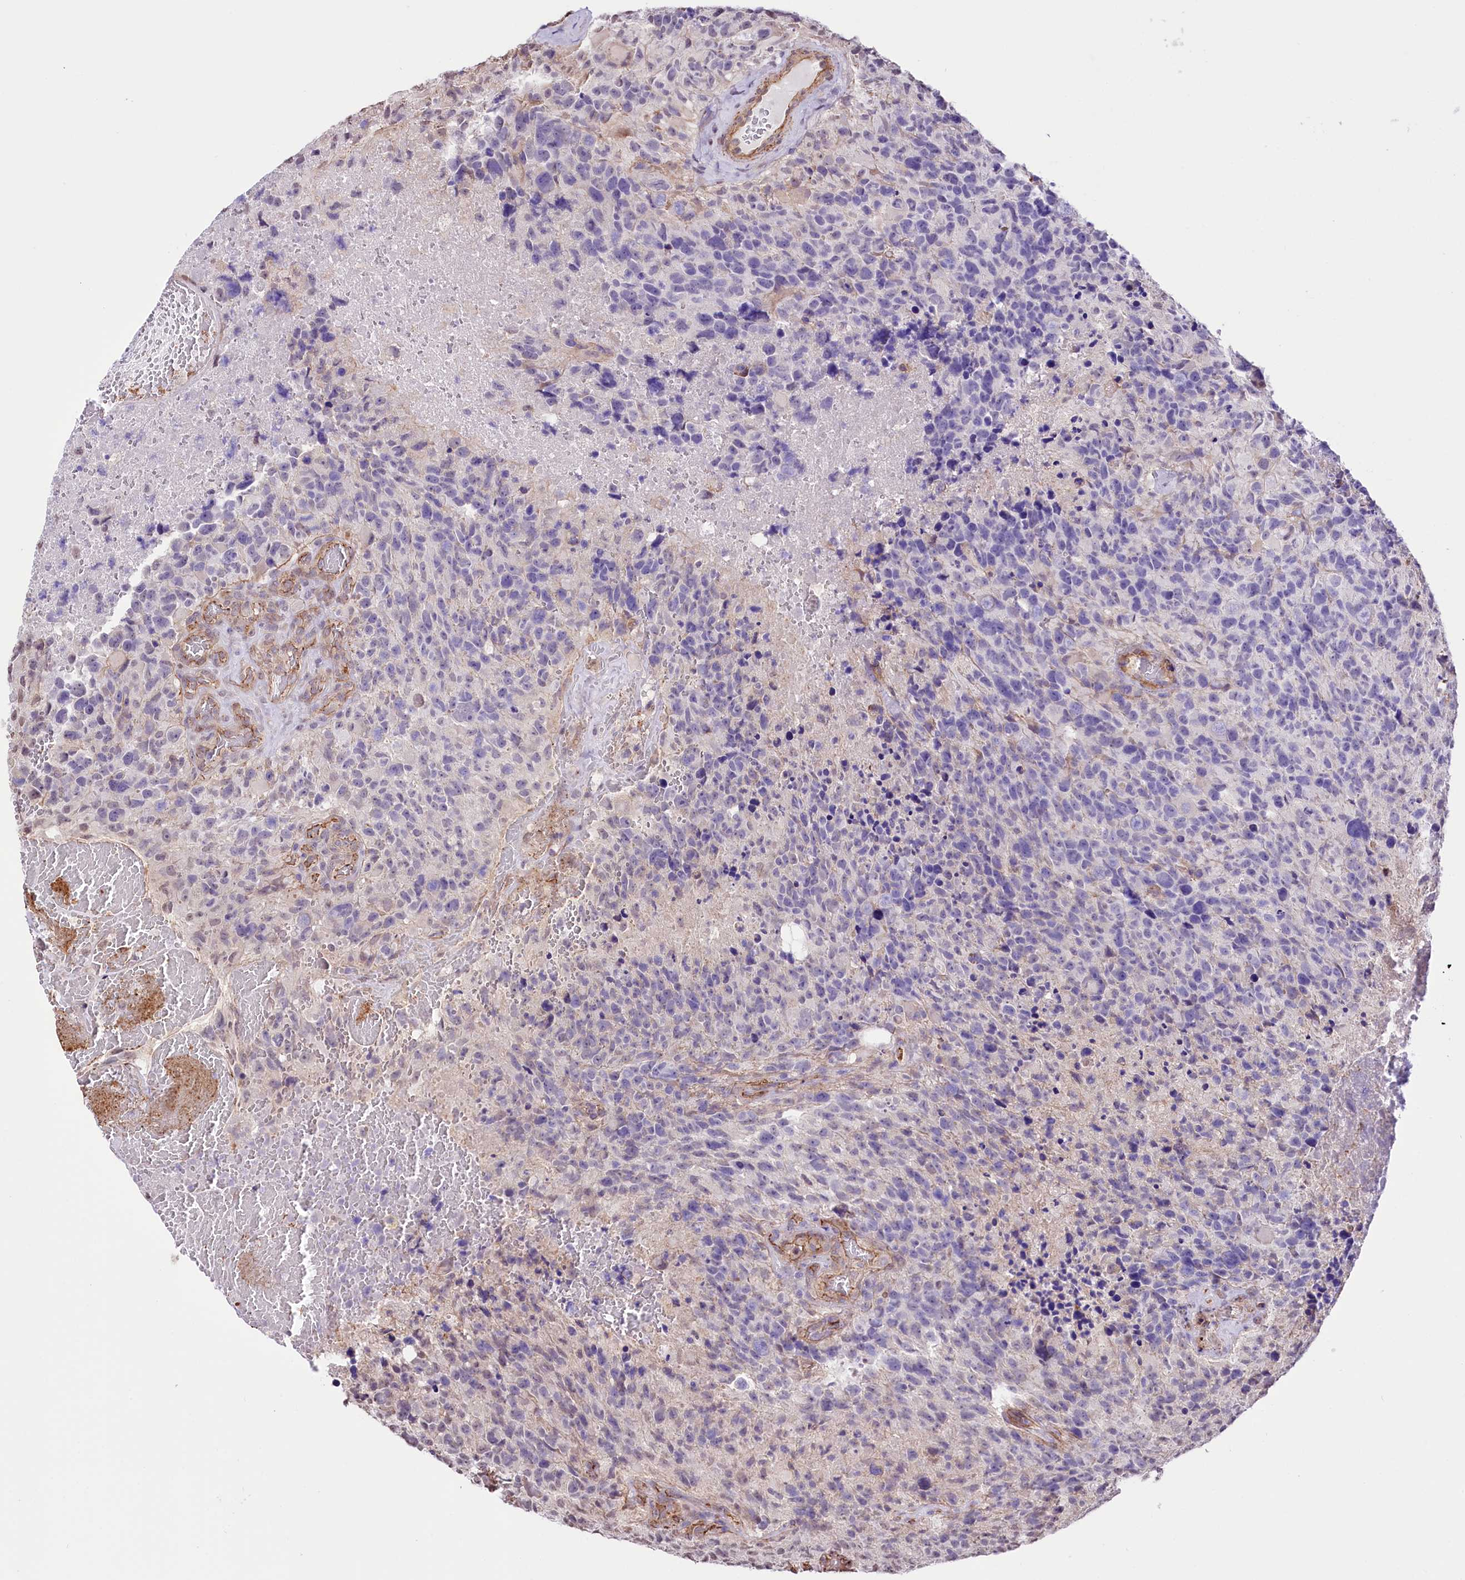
{"staining": {"intensity": "negative", "quantity": "none", "location": "none"}, "tissue": "glioma", "cell_type": "Tumor cells", "image_type": "cancer", "snomed": [{"axis": "morphology", "description": "Glioma, malignant, High grade"}, {"axis": "topography", "description": "Brain"}], "caption": "Protein analysis of malignant glioma (high-grade) displays no significant positivity in tumor cells.", "gene": "ST7", "patient": {"sex": "male", "age": 69}}